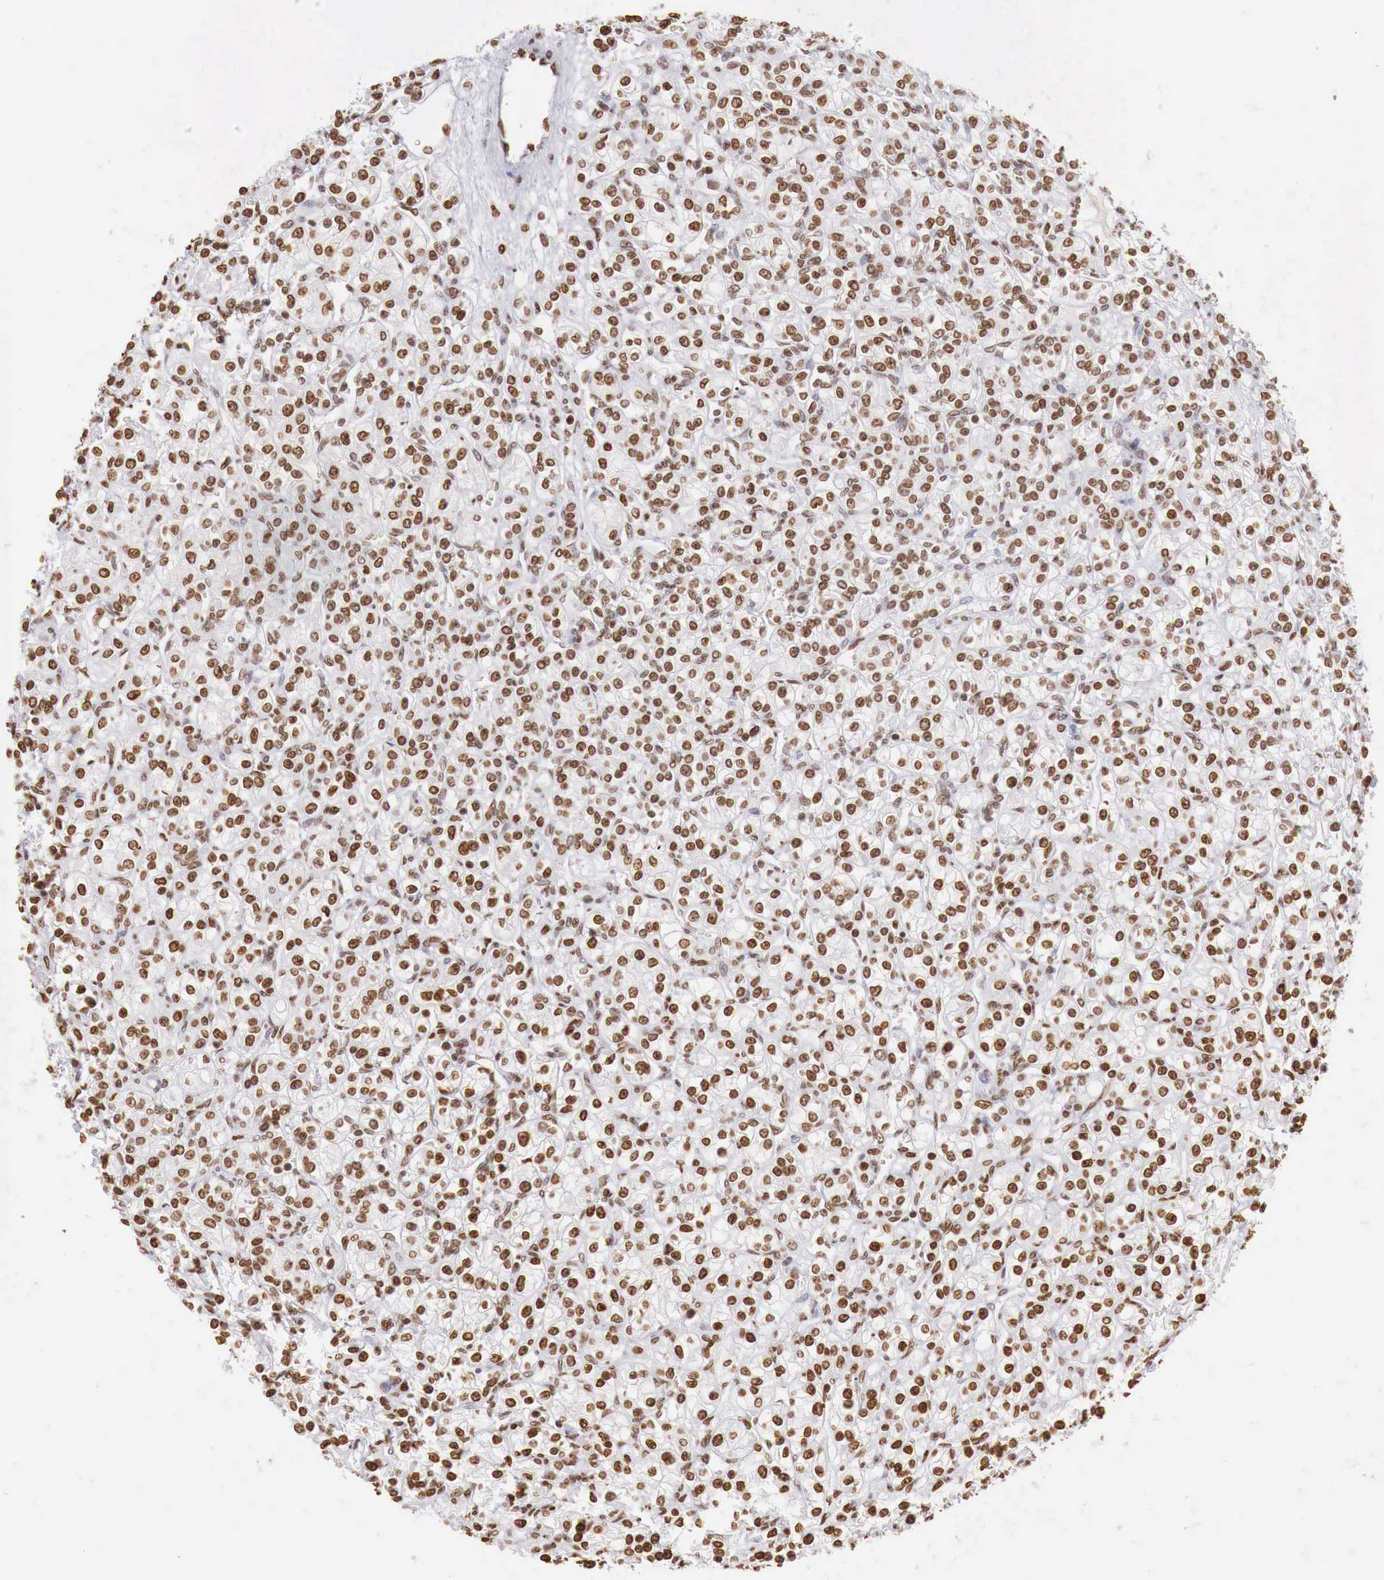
{"staining": {"intensity": "strong", "quantity": ">75%", "location": "nuclear"}, "tissue": "renal cancer", "cell_type": "Tumor cells", "image_type": "cancer", "snomed": [{"axis": "morphology", "description": "Adenocarcinoma, NOS"}, {"axis": "topography", "description": "Kidney"}], "caption": "A brown stain labels strong nuclear positivity of a protein in renal cancer (adenocarcinoma) tumor cells. The protein is shown in brown color, while the nuclei are stained blue.", "gene": "DKC1", "patient": {"sex": "male", "age": 77}}